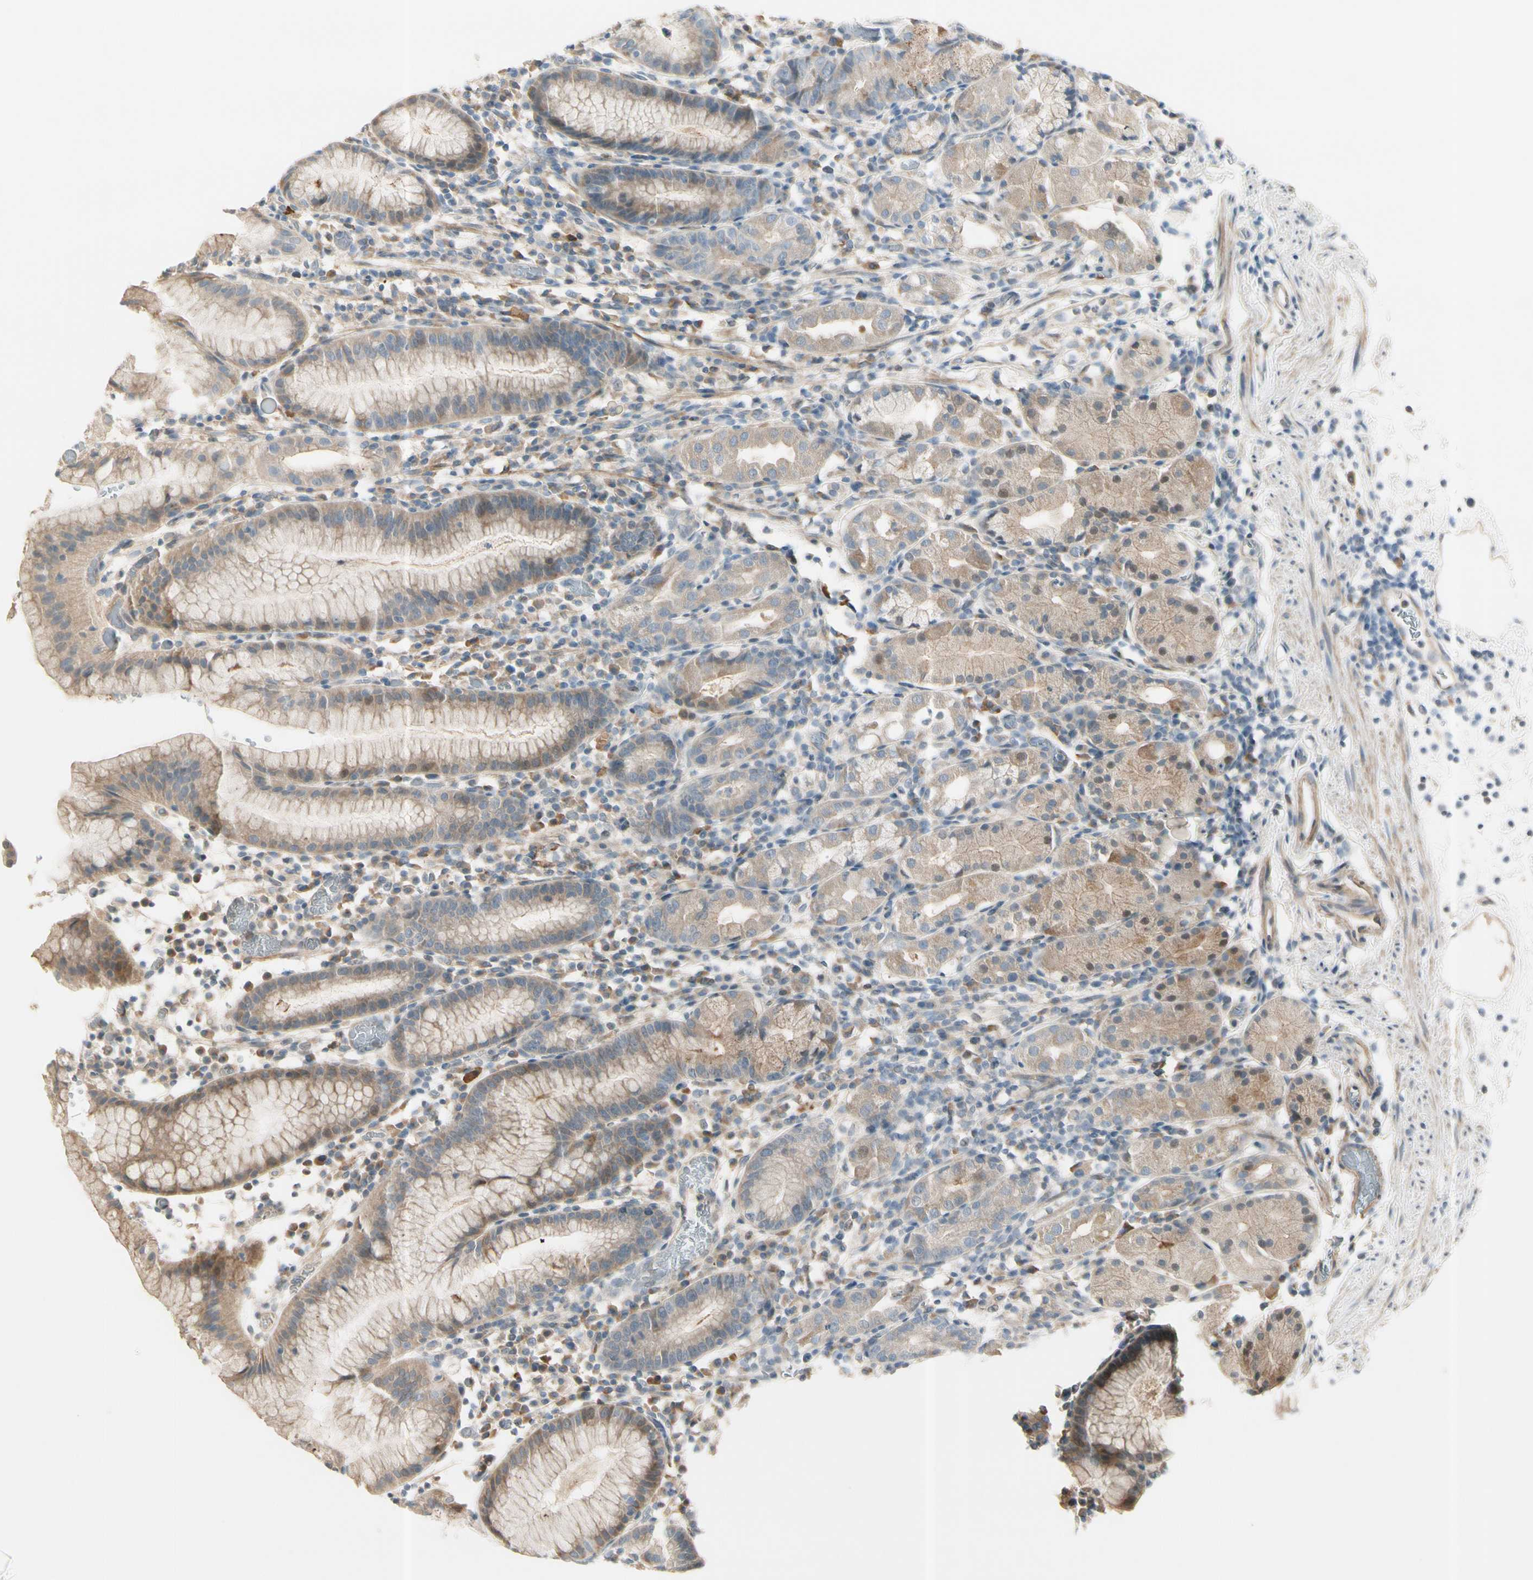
{"staining": {"intensity": "moderate", "quantity": "25%-75%", "location": "cytoplasmic/membranous"}, "tissue": "stomach", "cell_type": "Glandular cells", "image_type": "normal", "snomed": [{"axis": "morphology", "description": "Normal tissue, NOS"}, {"axis": "topography", "description": "Stomach"}, {"axis": "topography", "description": "Stomach, lower"}], "caption": "Glandular cells reveal medium levels of moderate cytoplasmic/membranous expression in about 25%-75% of cells in normal human stomach.", "gene": "CYP2E1", "patient": {"sex": "female", "age": 75}}